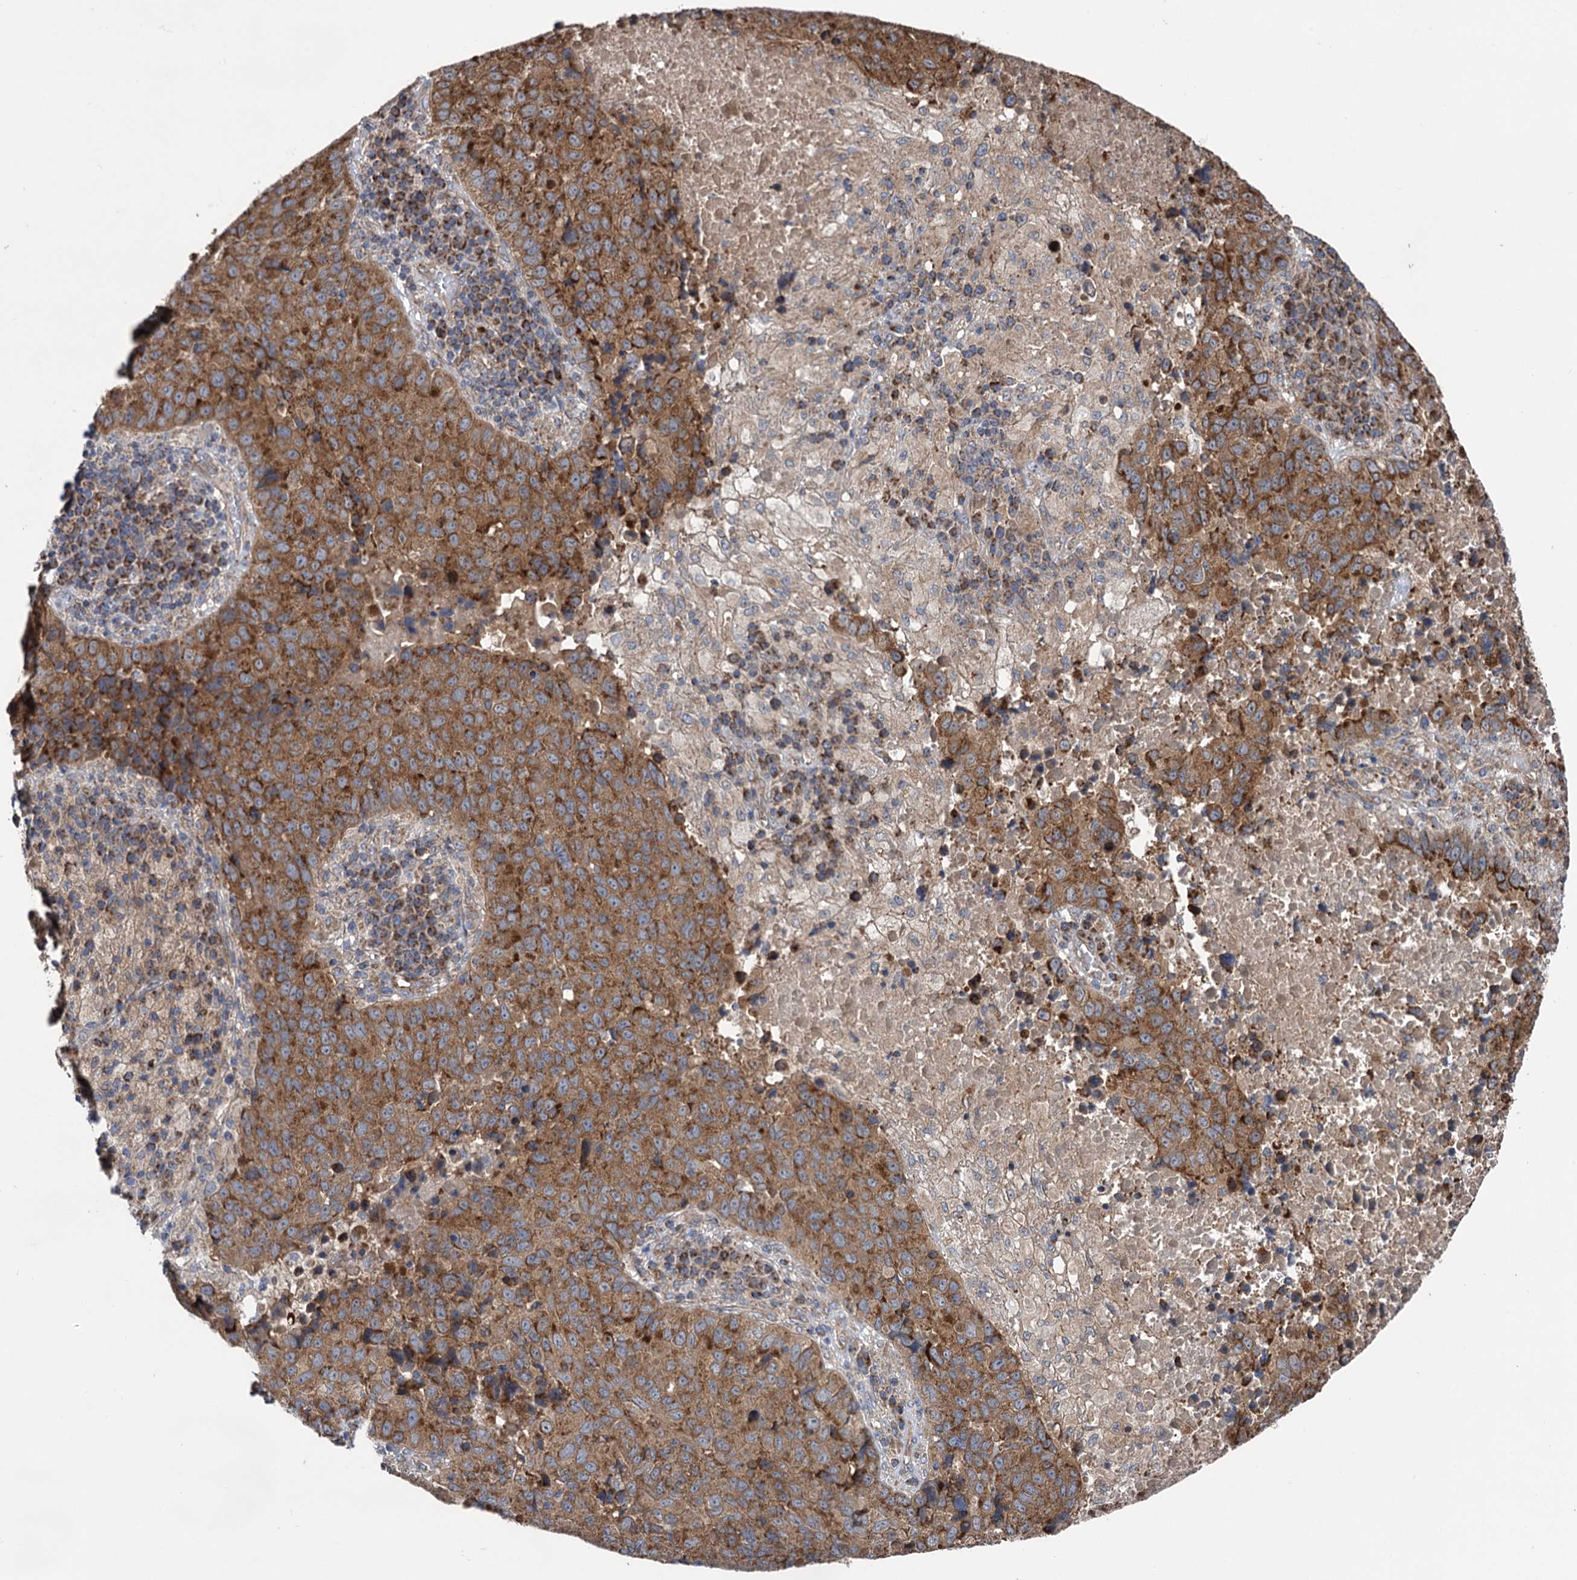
{"staining": {"intensity": "moderate", "quantity": ">75%", "location": "cytoplasmic/membranous"}, "tissue": "lung cancer", "cell_type": "Tumor cells", "image_type": "cancer", "snomed": [{"axis": "morphology", "description": "Squamous cell carcinoma, NOS"}, {"axis": "topography", "description": "Lung"}], "caption": "Human lung cancer stained with a protein marker reveals moderate staining in tumor cells.", "gene": "SUCLA2", "patient": {"sex": "male", "age": 73}}